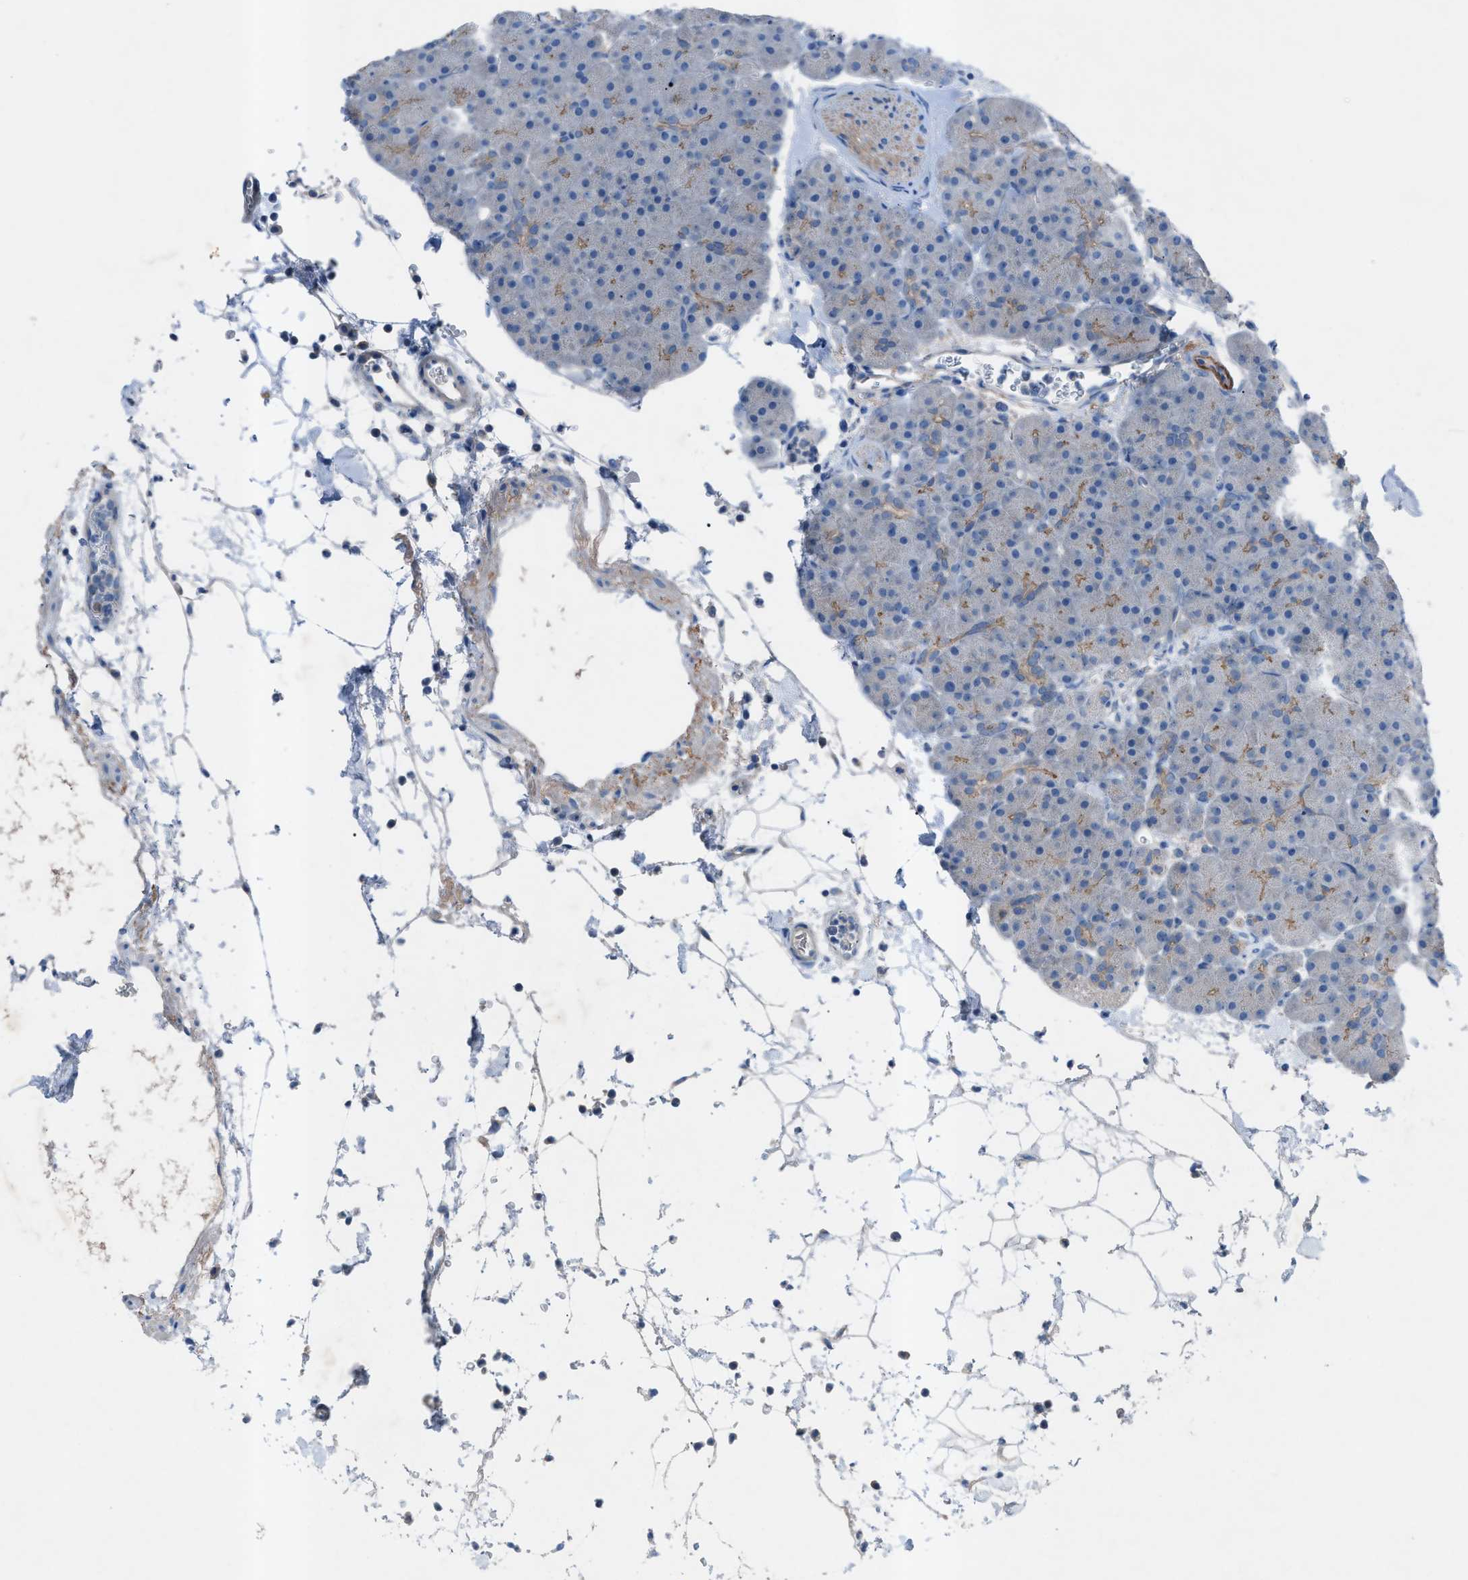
{"staining": {"intensity": "negative", "quantity": "none", "location": "none"}, "tissue": "pancreas", "cell_type": "Exocrine glandular cells", "image_type": "normal", "snomed": [{"axis": "morphology", "description": "Normal tissue, NOS"}, {"axis": "topography", "description": "Pancreas"}], "caption": "Immunohistochemical staining of normal pancreas reveals no significant expression in exocrine glandular cells.", "gene": "C5AR2", "patient": {"sex": "male", "age": 66}}